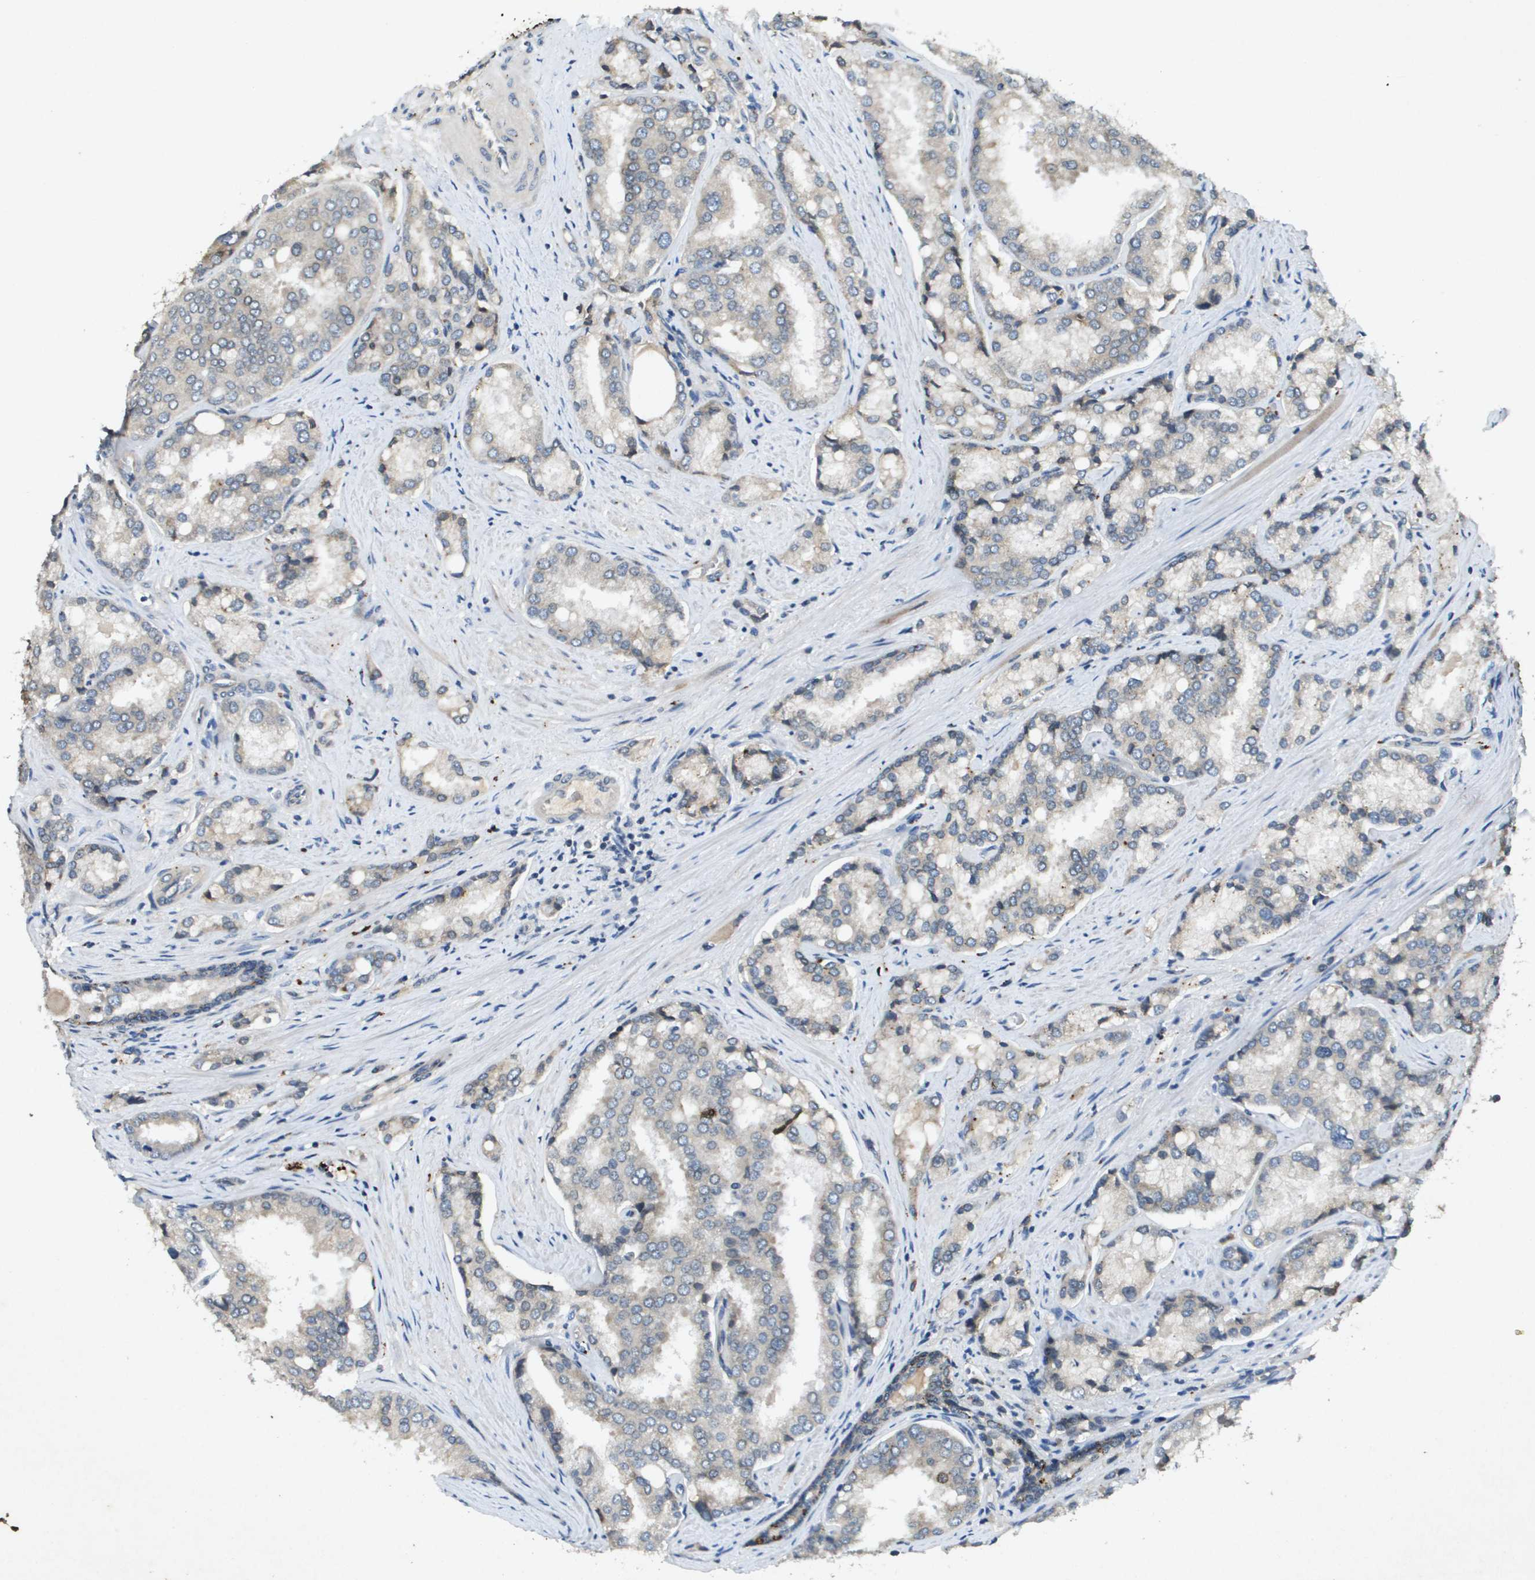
{"staining": {"intensity": "negative", "quantity": "none", "location": "none"}, "tissue": "prostate cancer", "cell_type": "Tumor cells", "image_type": "cancer", "snomed": [{"axis": "morphology", "description": "Adenocarcinoma, High grade"}, {"axis": "topography", "description": "Prostate"}], "caption": "DAB immunohistochemical staining of human prostate cancer shows no significant expression in tumor cells.", "gene": "PGAP3", "patient": {"sex": "male", "age": 50}}